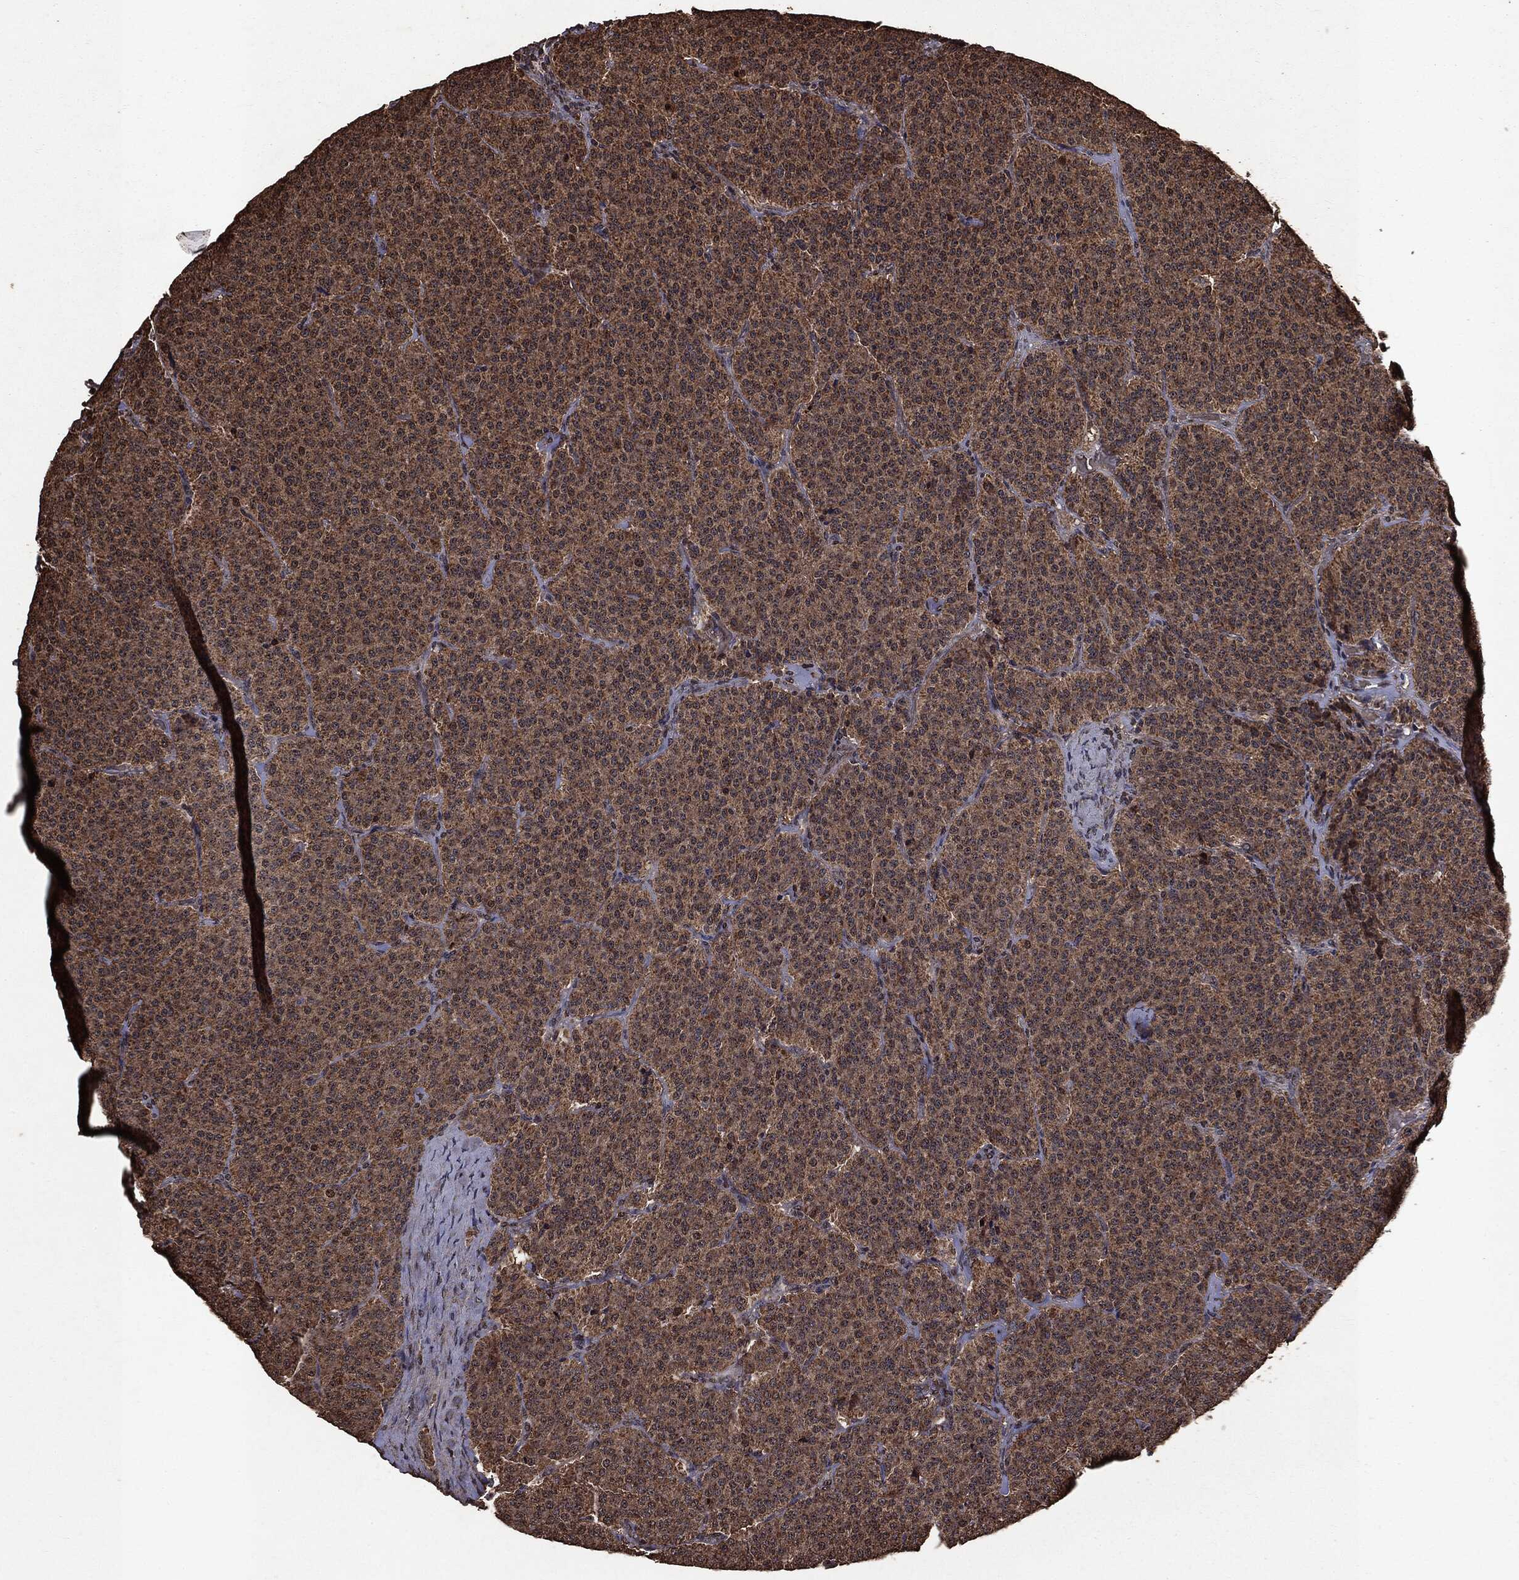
{"staining": {"intensity": "moderate", "quantity": ">75%", "location": "cytoplasmic/membranous,nuclear"}, "tissue": "carcinoid", "cell_type": "Tumor cells", "image_type": "cancer", "snomed": [{"axis": "morphology", "description": "Carcinoid, malignant, NOS"}, {"axis": "topography", "description": "Small intestine"}], "caption": "Carcinoid was stained to show a protein in brown. There is medium levels of moderate cytoplasmic/membranous and nuclear positivity in about >75% of tumor cells.", "gene": "PPP6R2", "patient": {"sex": "female", "age": 58}}